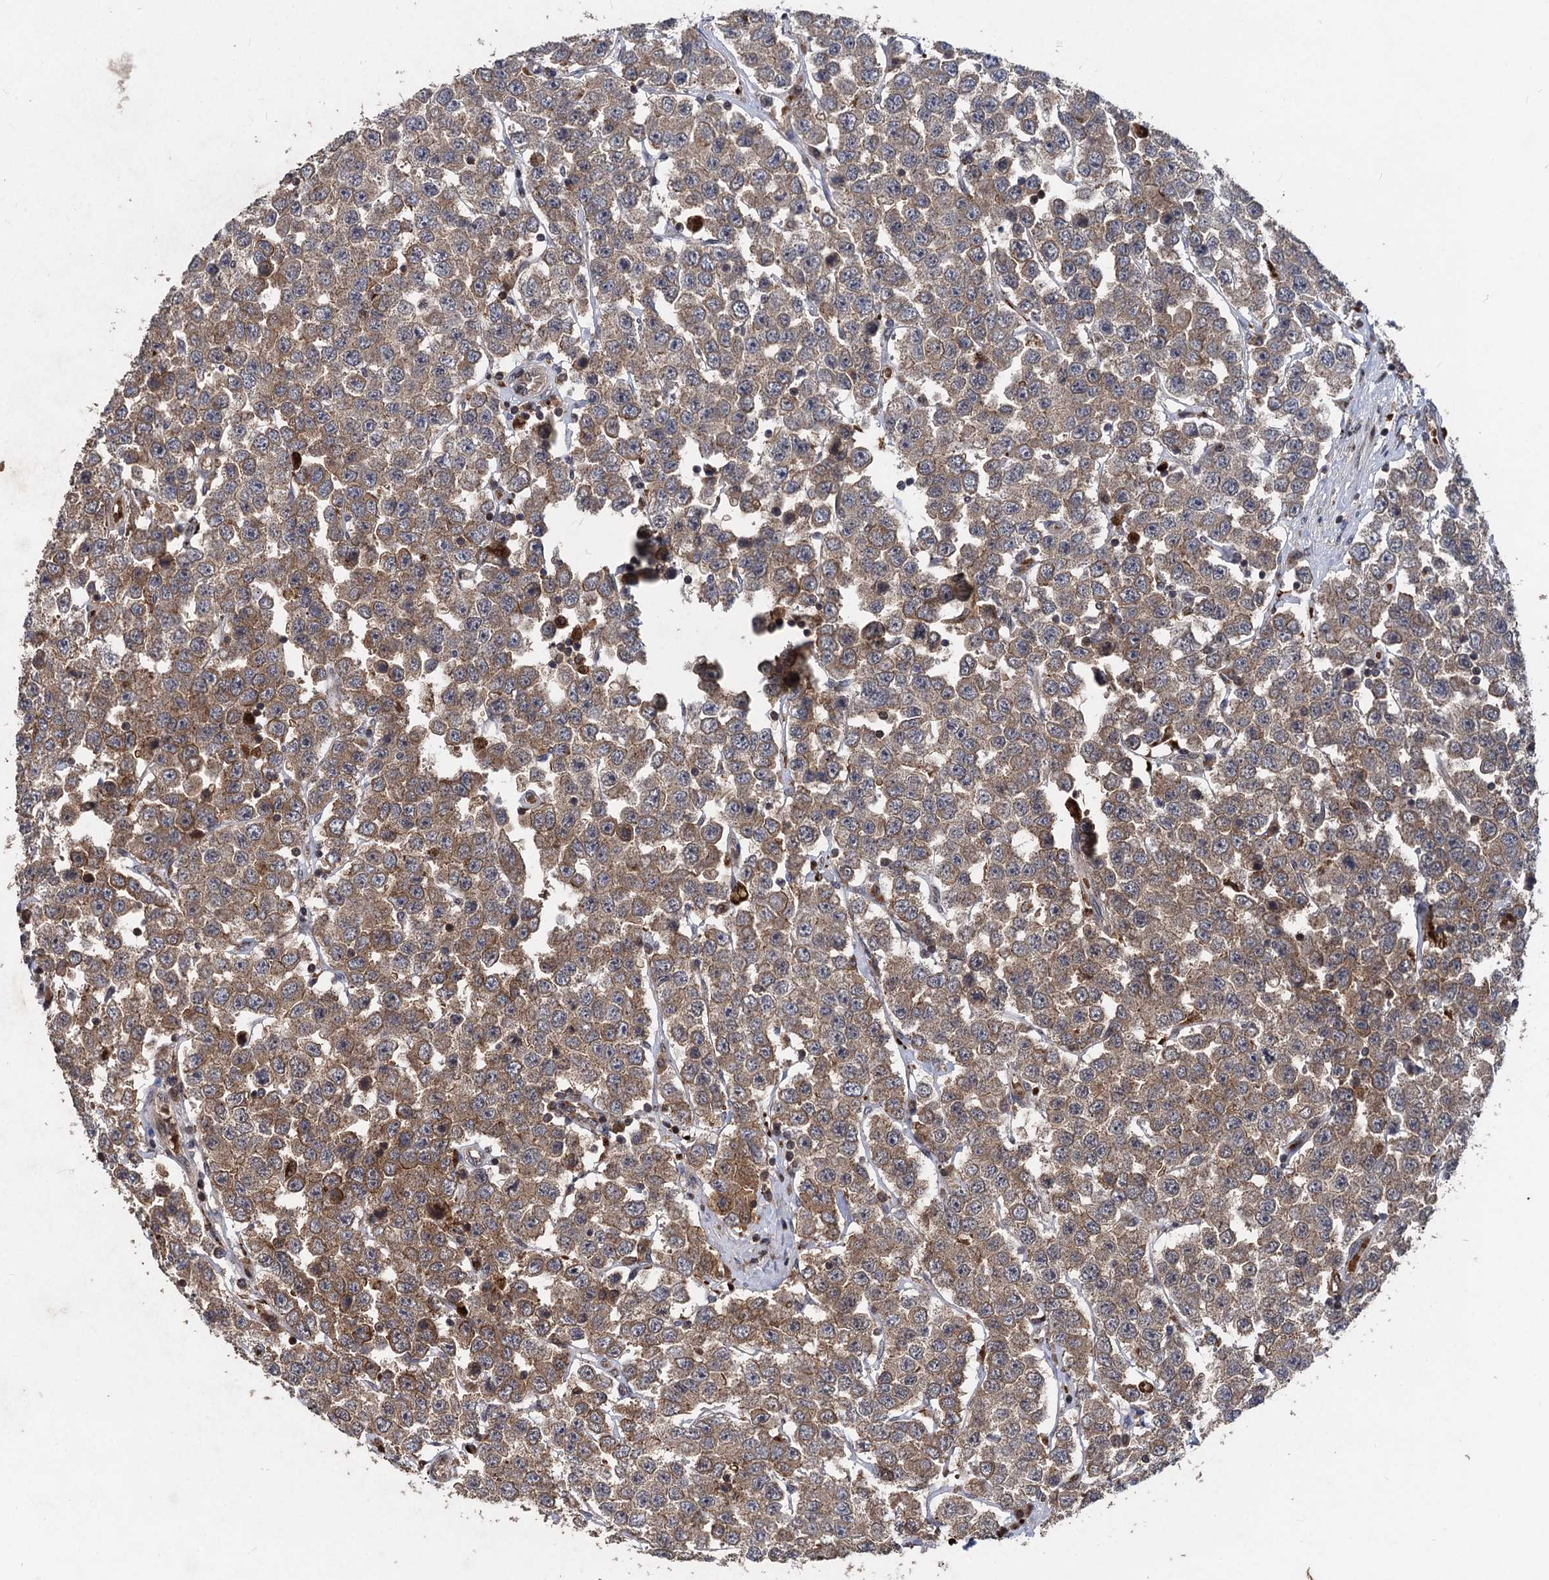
{"staining": {"intensity": "moderate", "quantity": ">75%", "location": "cytoplasmic/membranous"}, "tissue": "testis cancer", "cell_type": "Tumor cells", "image_type": "cancer", "snomed": [{"axis": "morphology", "description": "Seminoma, NOS"}, {"axis": "topography", "description": "Testis"}], "caption": "IHC micrograph of neoplastic tissue: testis cancer (seminoma) stained using IHC shows medium levels of moderate protein expression localized specifically in the cytoplasmic/membranous of tumor cells, appearing as a cytoplasmic/membranous brown color.", "gene": "BCL2L2", "patient": {"sex": "male", "age": 28}}